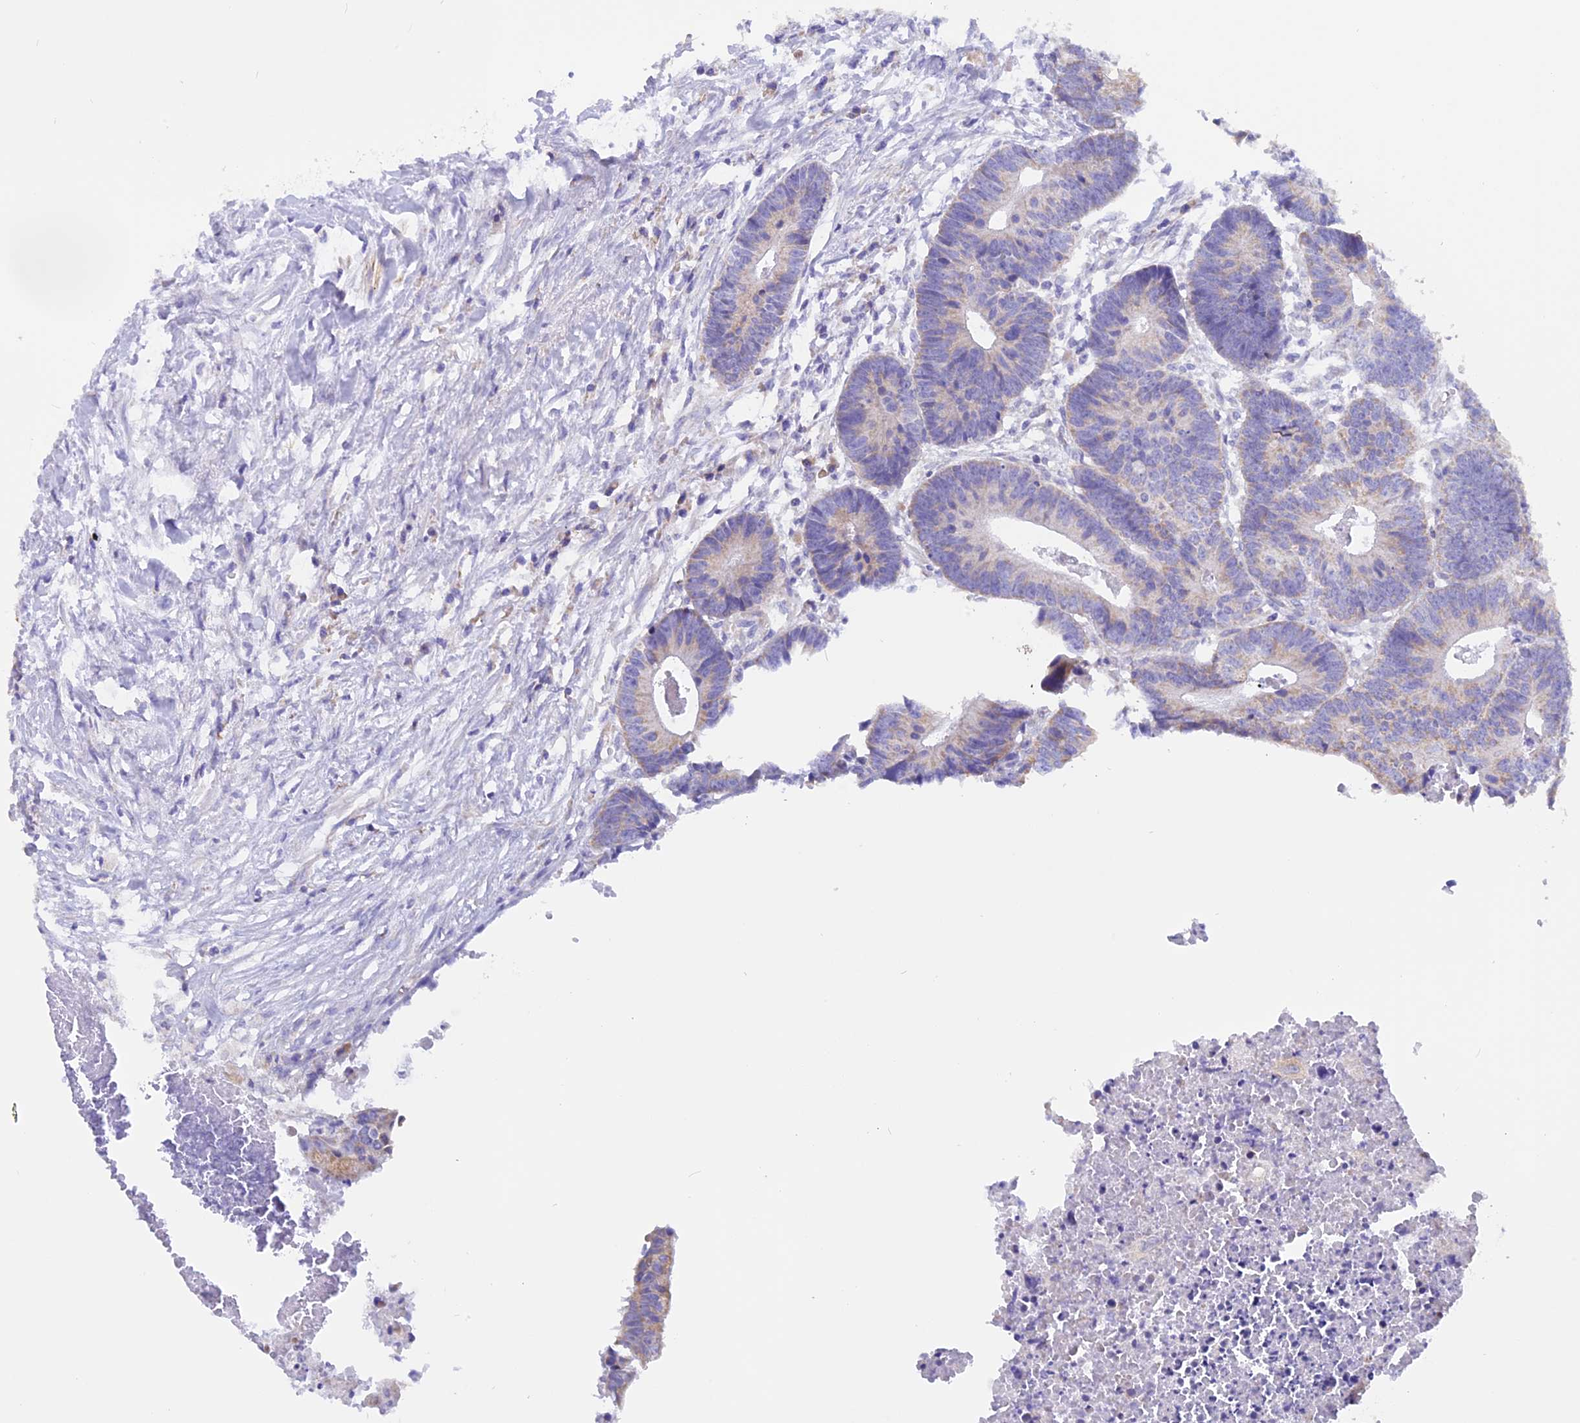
{"staining": {"intensity": "weak", "quantity": "<25%", "location": "cytoplasmic/membranous"}, "tissue": "colorectal cancer", "cell_type": "Tumor cells", "image_type": "cancer", "snomed": [{"axis": "morphology", "description": "Adenocarcinoma, NOS"}, {"axis": "topography", "description": "Colon"}], "caption": "IHC of human colorectal cancer displays no positivity in tumor cells. (Brightfield microscopy of DAB immunohistochemistry at high magnification).", "gene": "TRIM3", "patient": {"sex": "female", "age": 57}}